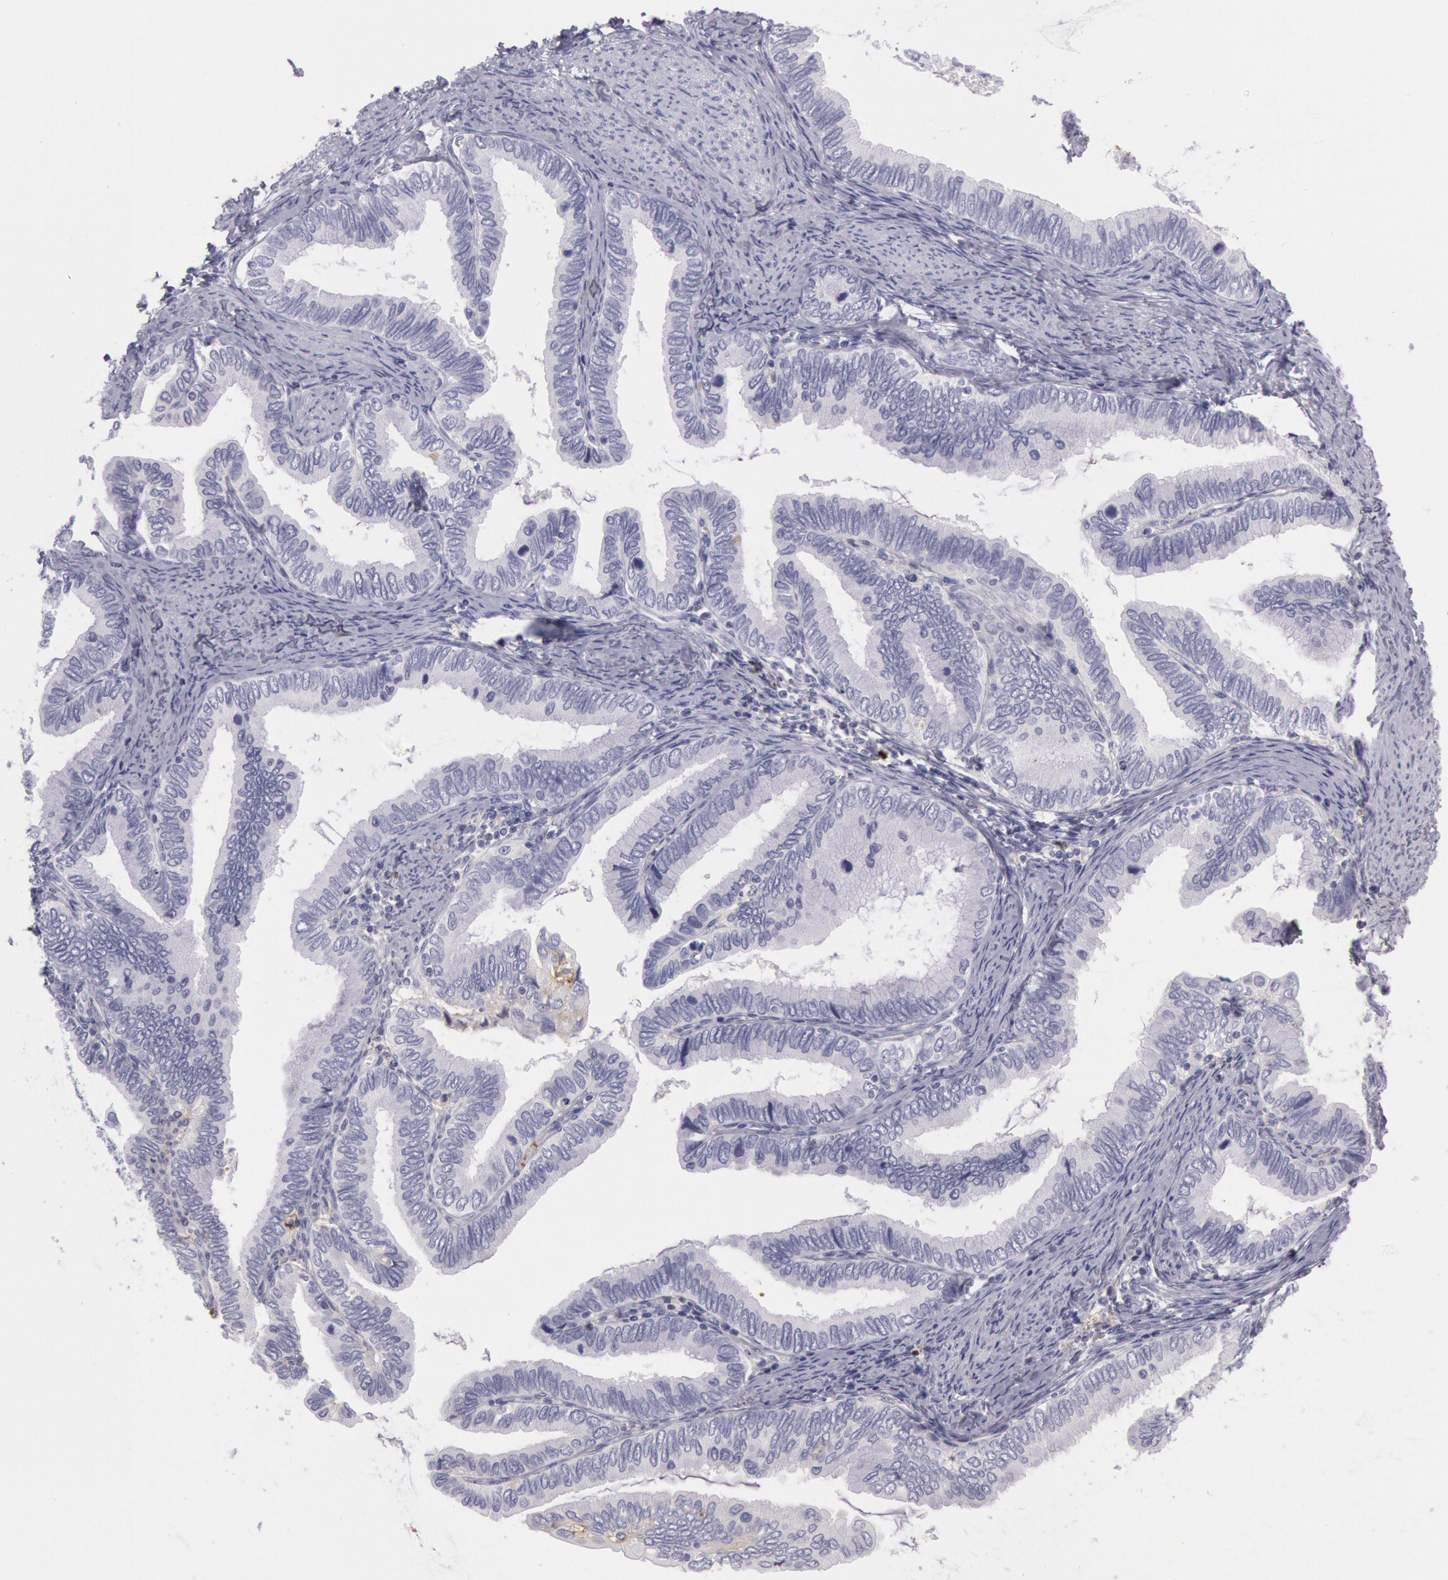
{"staining": {"intensity": "weak", "quantity": "<25%", "location": "cytoplasmic/membranous"}, "tissue": "cervical cancer", "cell_type": "Tumor cells", "image_type": "cancer", "snomed": [{"axis": "morphology", "description": "Adenocarcinoma, NOS"}, {"axis": "topography", "description": "Cervix"}], "caption": "IHC image of neoplastic tissue: adenocarcinoma (cervical) stained with DAB reveals no significant protein positivity in tumor cells.", "gene": "IGHG1", "patient": {"sex": "female", "age": 49}}